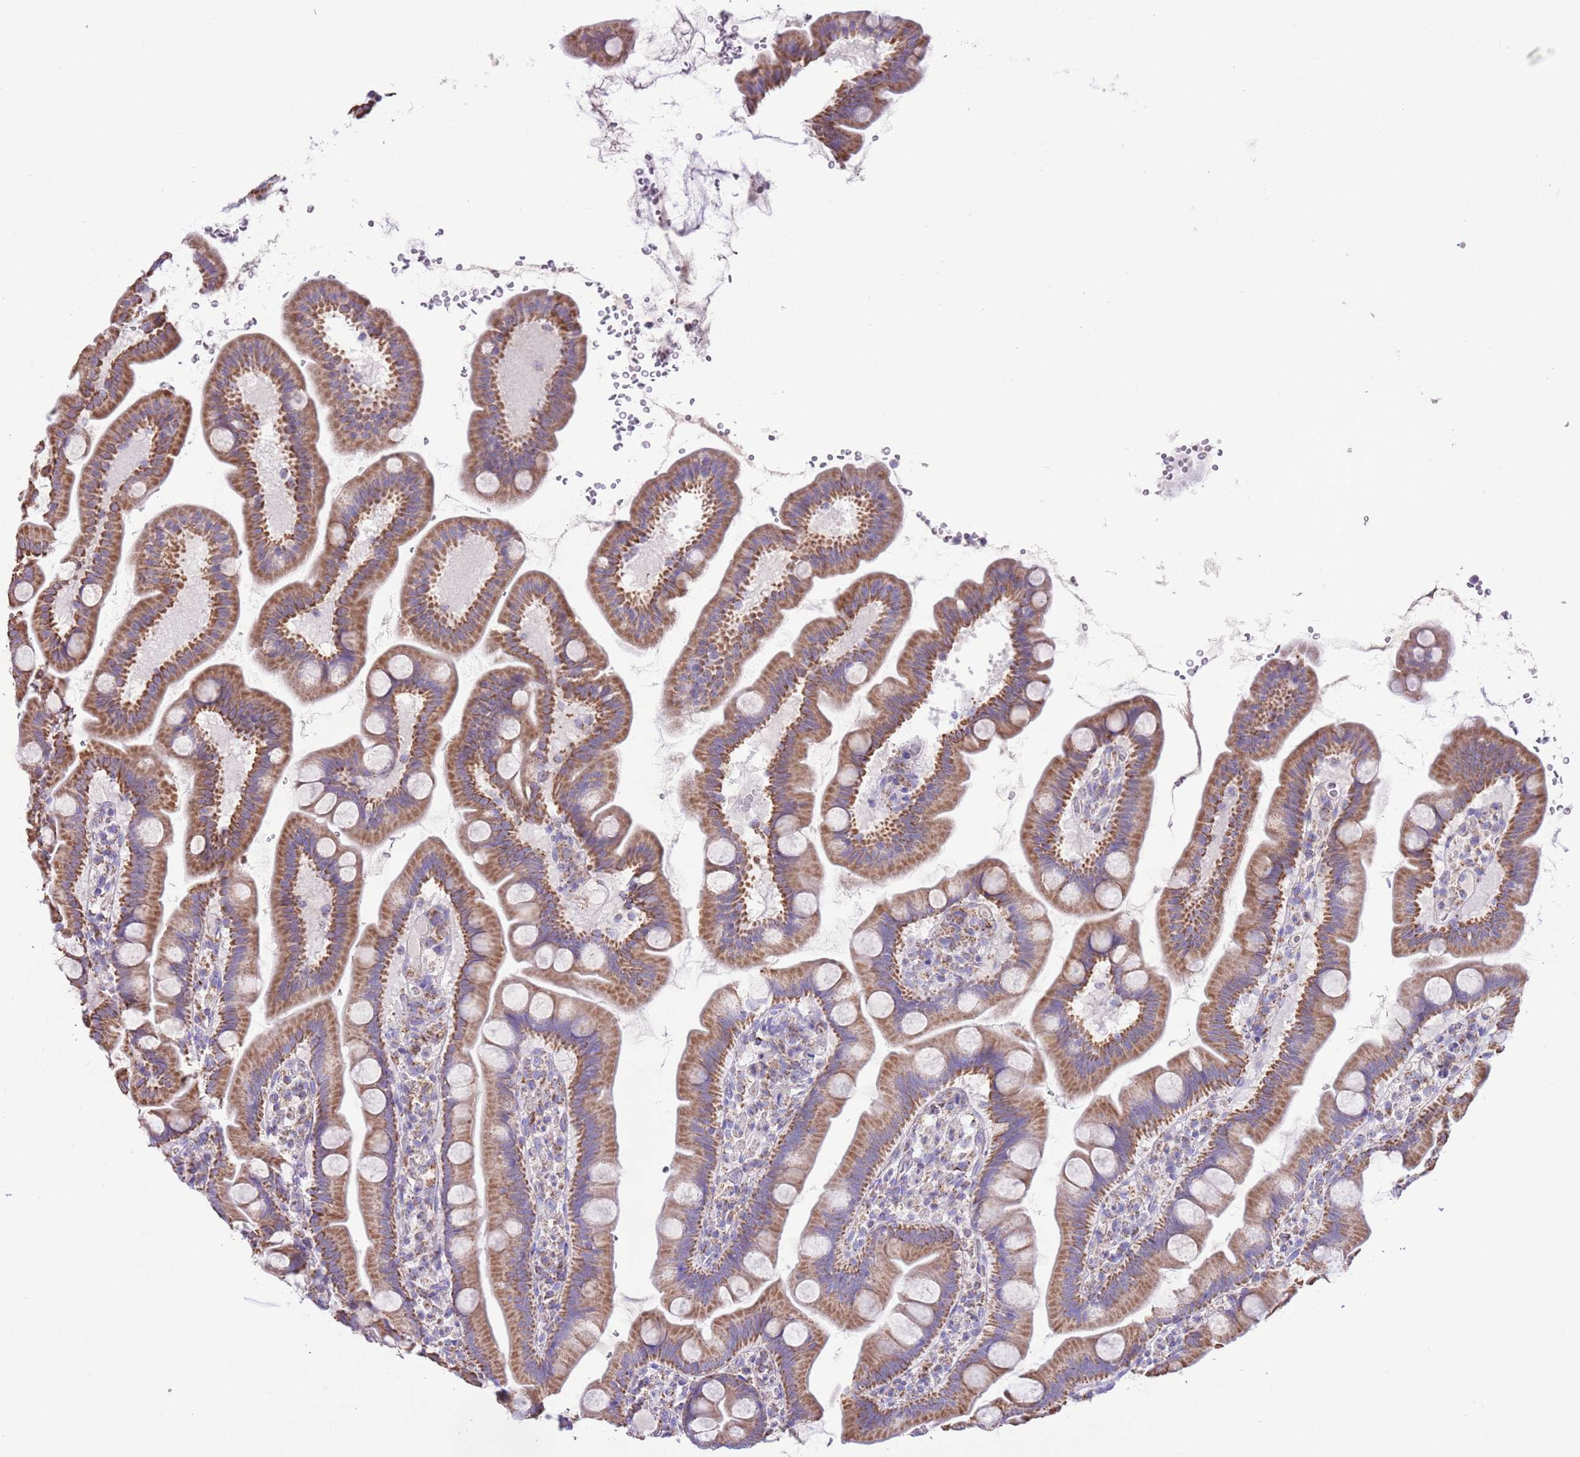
{"staining": {"intensity": "moderate", "quantity": ">75%", "location": "cytoplasmic/membranous"}, "tissue": "small intestine", "cell_type": "Glandular cells", "image_type": "normal", "snomed": [{"axis": "morphology", "description": "Normal tissue, NOS"}, {"axis": "topography", "description": "Small intestine"}], "caption": "Immunohistochemical staining of normal human small intestine shows medium levels of moderate cytoplasmic/membranous staining in about >75% of glandular cells. (DAB (3,3'-diaminobenzidine) IHC with brightfield microscopy, high magnification).", "gene": "TEKTIP1", "patient": {"sex": "female", "age": 68}}